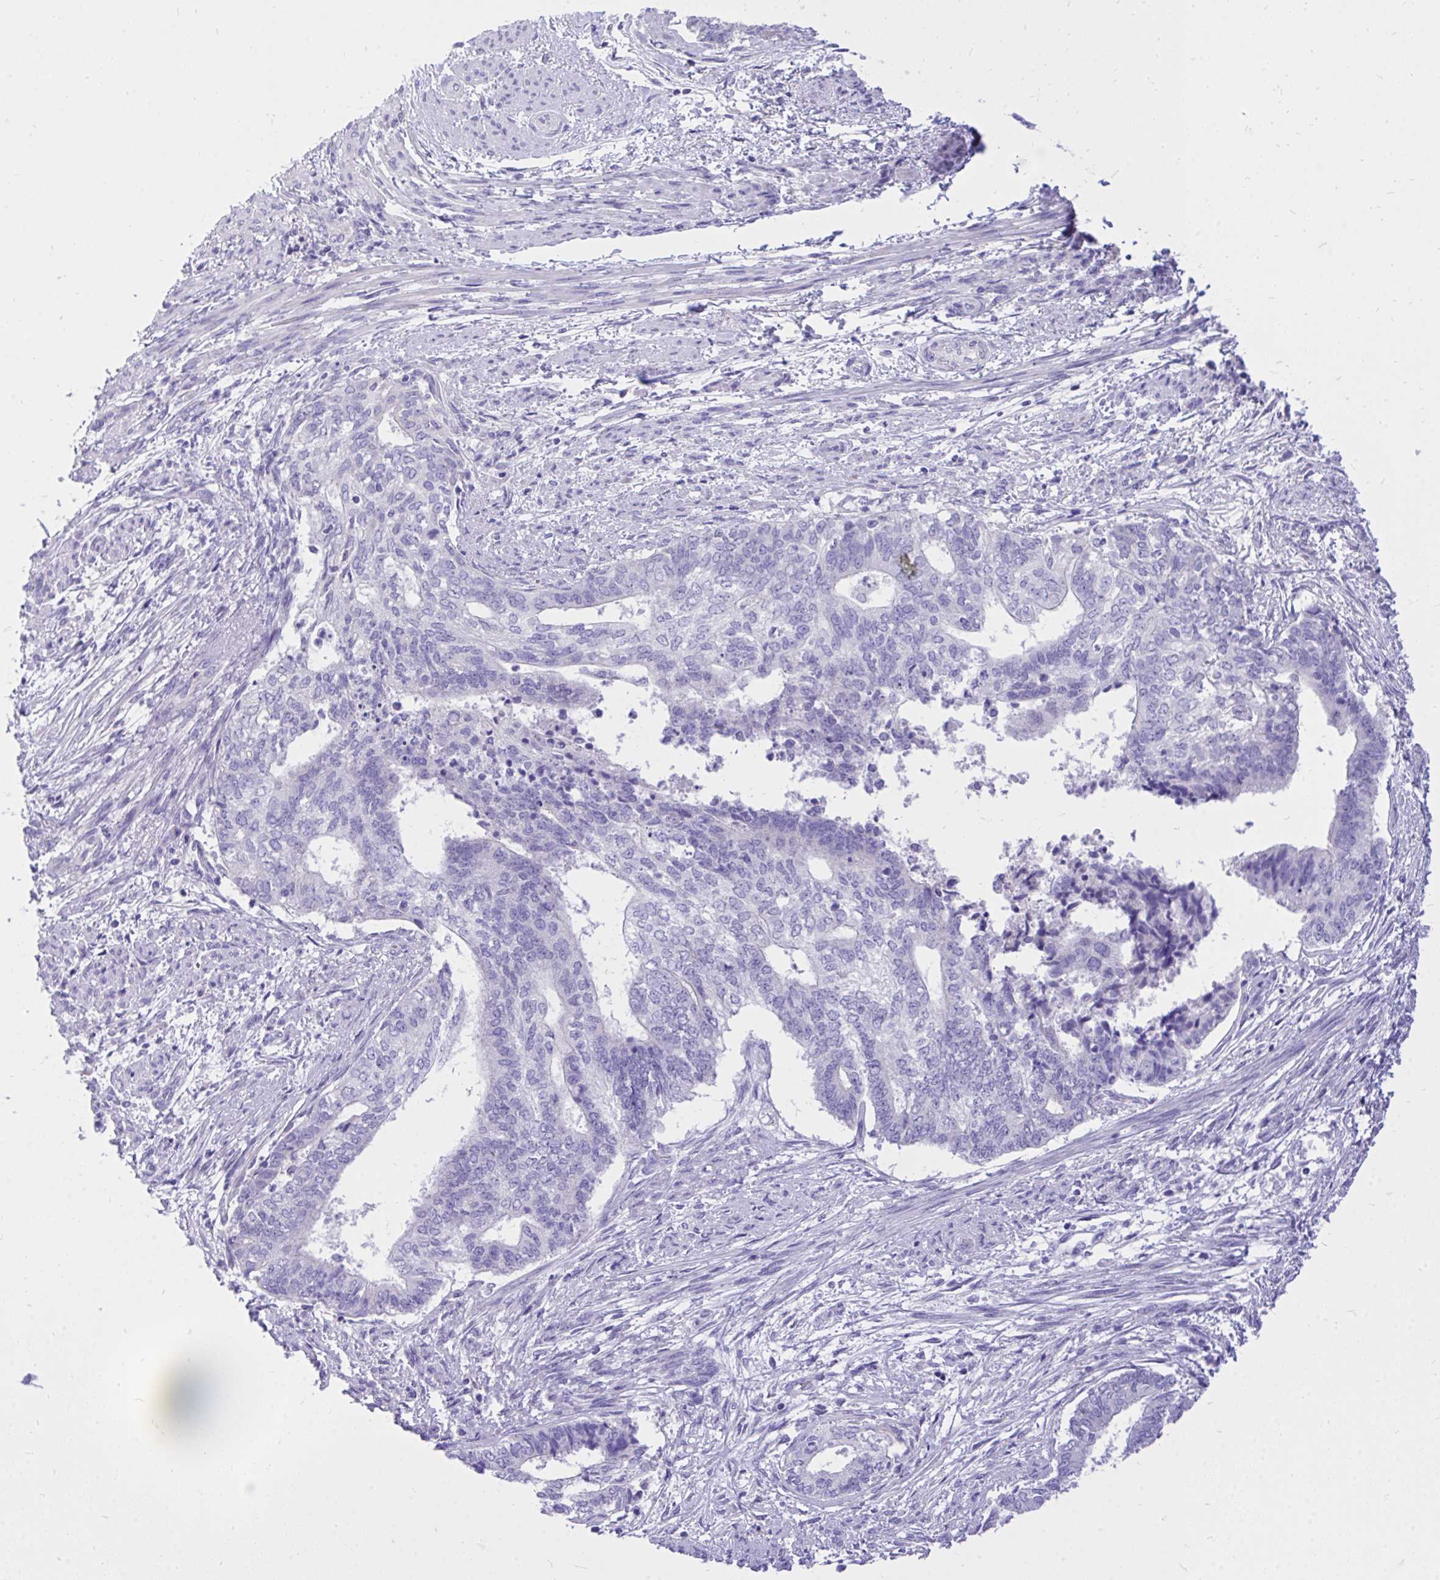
{"staining": {"intensity": "negative", "quantity": "none", "location": "none"}, "tissue": "endometrial cancer", "cell_type": "Tumor cells", "image_type": "cancer", "snomed": [{"axis": "morphology", "description": "Adenocarcinoma, NOS"}, {"axis": "topography", "description": "Endometrium"}], "caption": "High power microscopy image of an immunohistochemistry photomicrograph of endometrial cancer (adenocarcinoma), revealing no significant positivity in tumor cells. The staining was performed using DAB to visualize the protein expression in brown, while the nuclei were stained in blue with hematoxylin (Magnification: 20x).", "gene": "MON1A", "patient": {"sex": "female", "age": 65}}